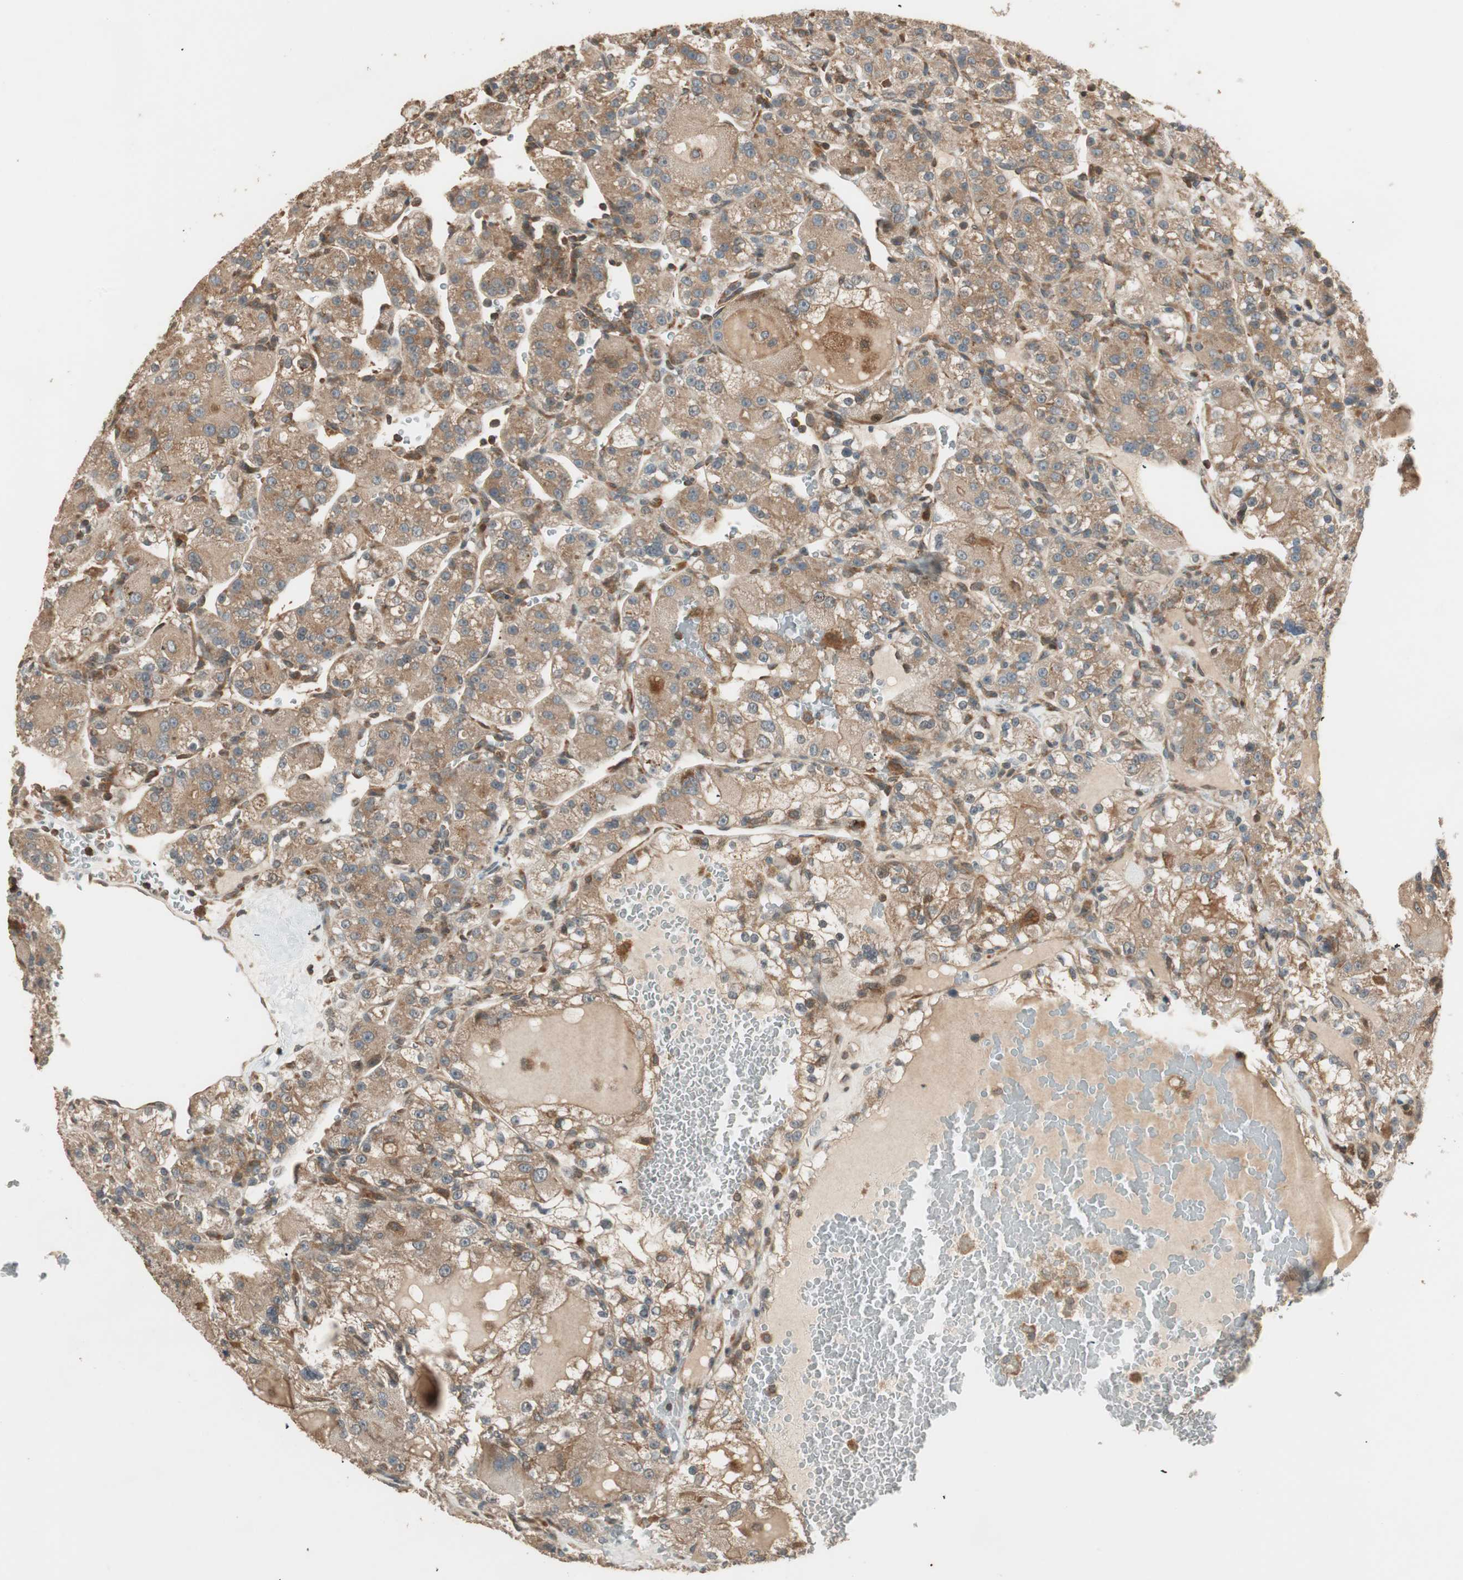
{"staining": {"intensity": "moderate", "quantity": ">75%", "location": "cytoplasmic/membranous"}, "tissue": "renal cancer", "cell_type": "Tumor cells", "image_type": "cancer", "snomed": [{"axis": "morphology", "description": "Normal tissue, NOS"}, {"axis": "morphology", "description": "Adenocarcinoma, NOS"}, {"axis": "topography", "description": "Kidney"}], "caption": "A photomicrograph of renal adenocarcinoma stained for a protein reveals moderate cytoplasmic/membranous brown staining in tumor cells.", "gene": "CNOT4", "patient": {"sex": "male", "age": 61}}